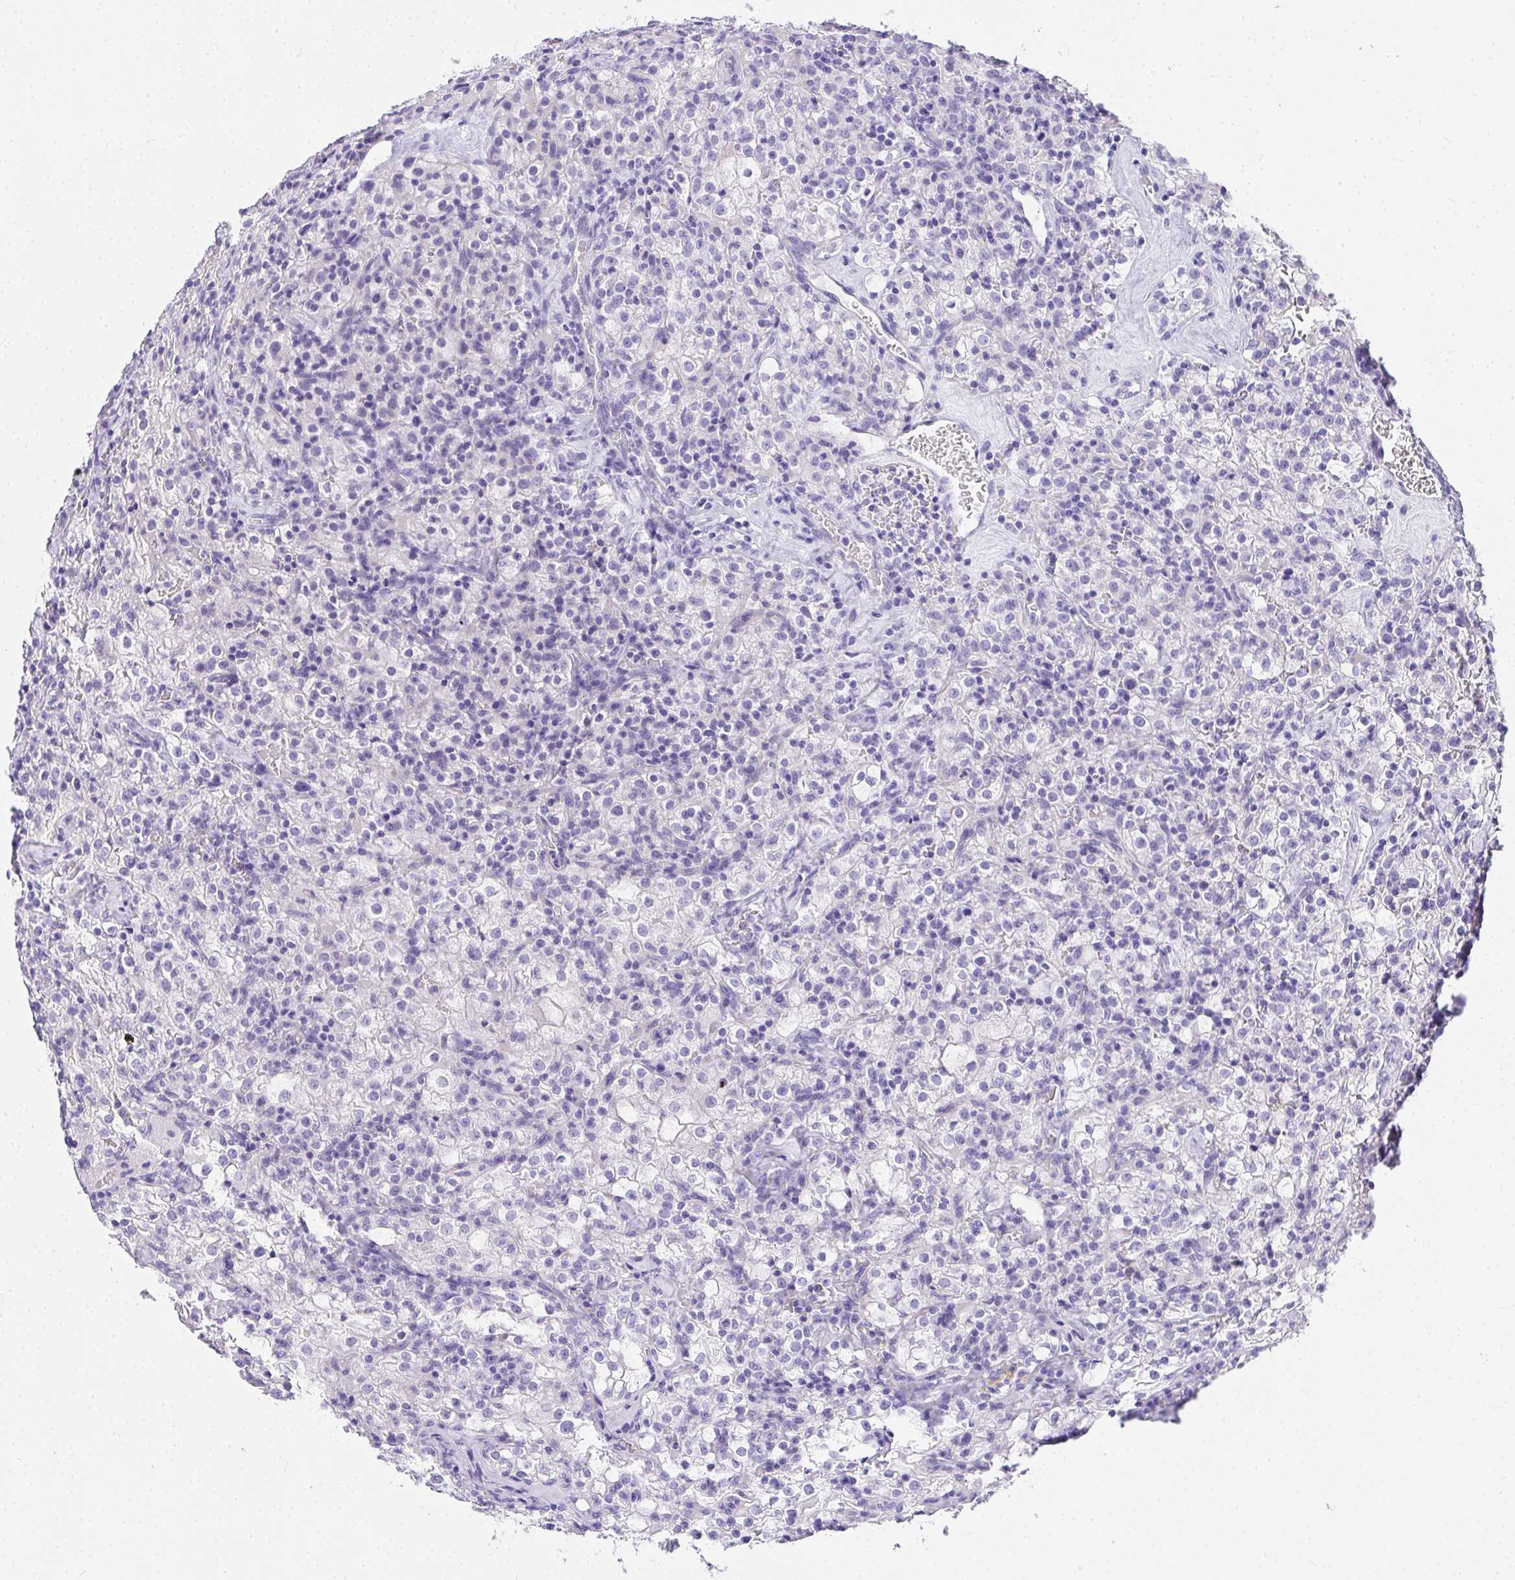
{"staining": {"intensity": "negative", "quantity": "none", "location": "none"}, "tissue": "renal cancer", "cell_type": "Tumor cells", "image_type": "cancer", "snomed": [{"axis": "morphology", "description": "Adenocarcinoma, NOS"}, {"axis": "topography", "description": "Kidney"}], "caption": "The image displays no significant staining in tumor cells of renal cancer.", "gene": "AVIL", "patient": {"sex": "female", "age": 74}}